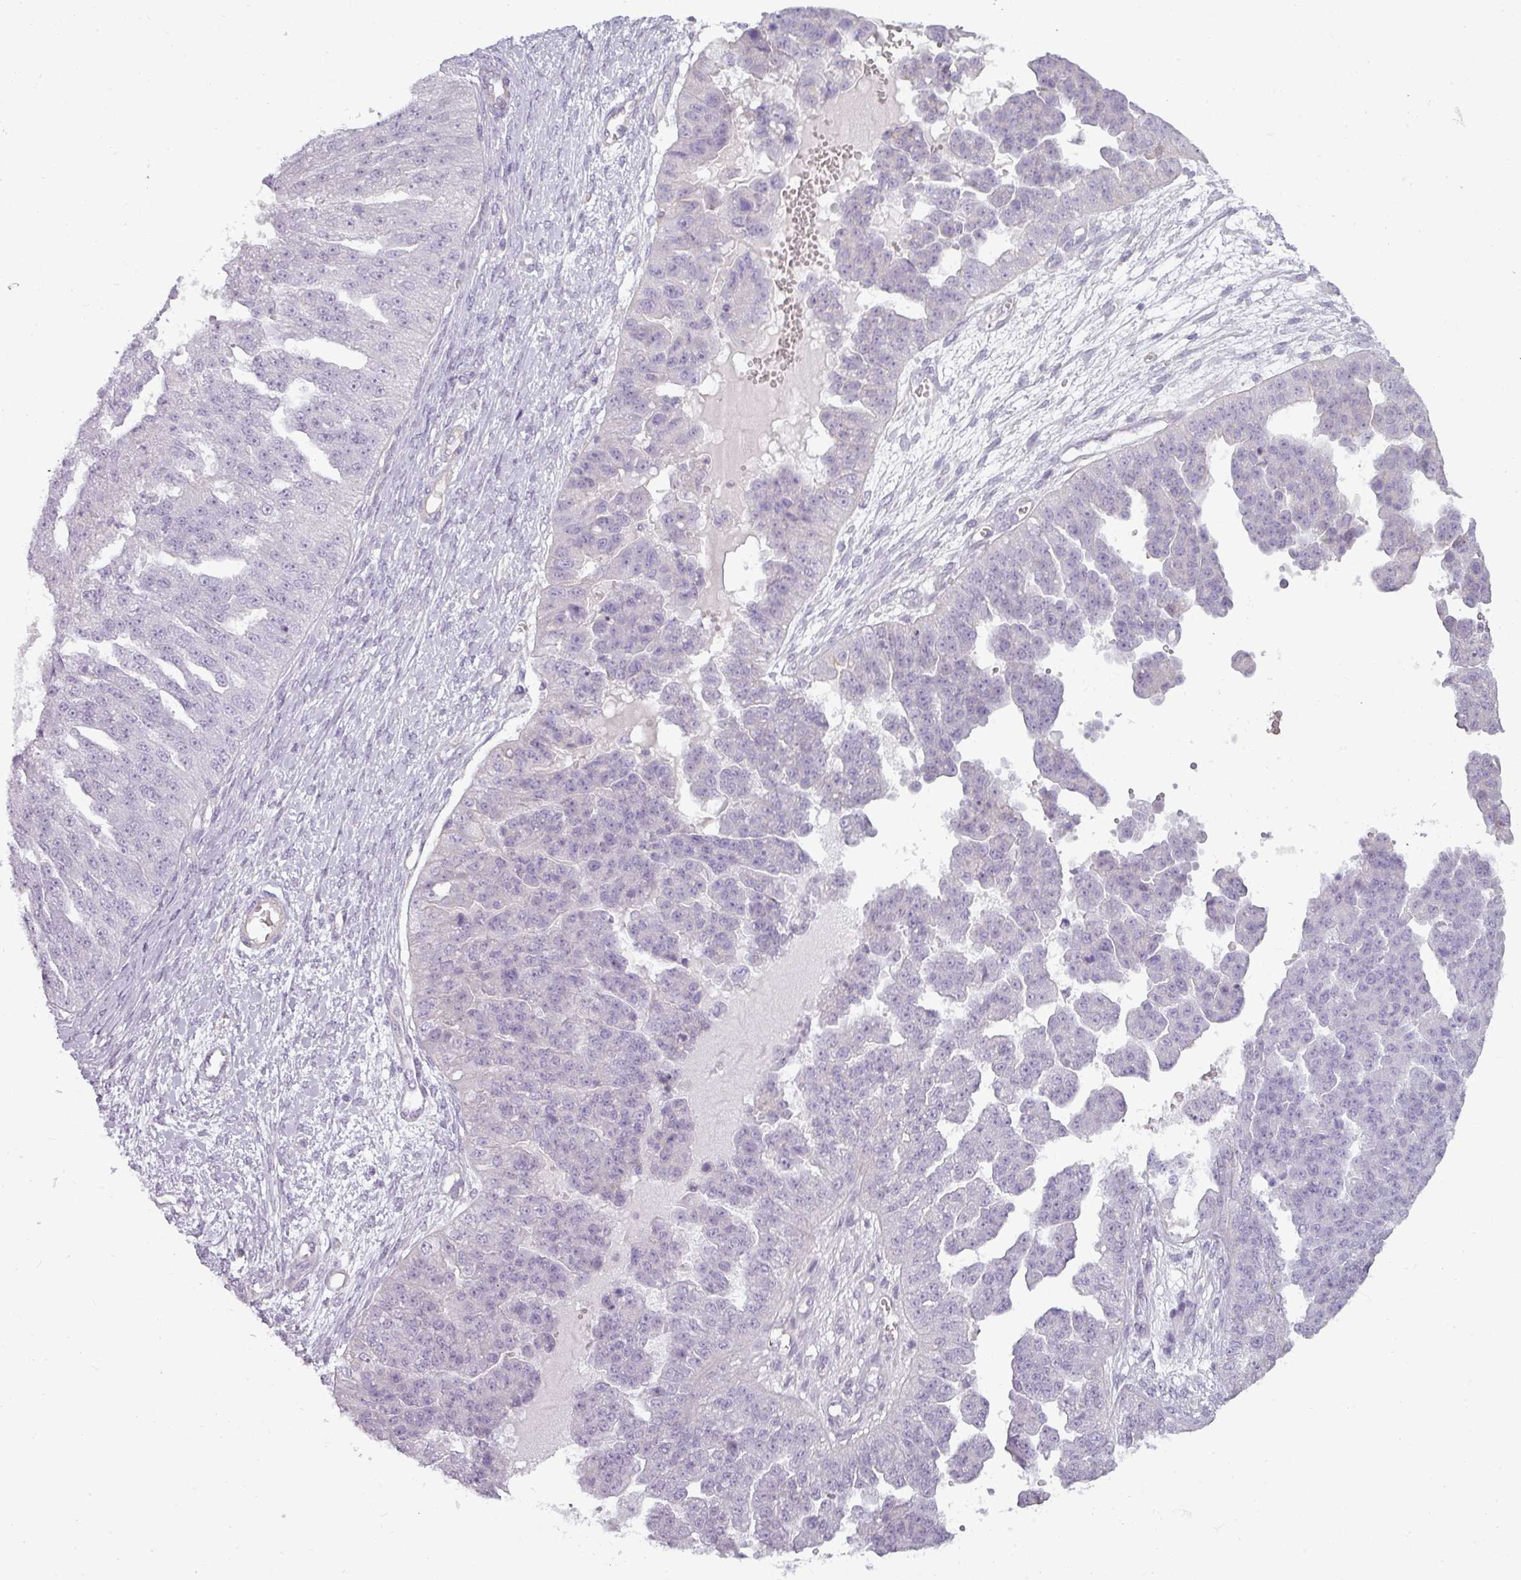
{"staining": {"intensity": "negative", "quantity": "none", "location": "none"}, "tissue": "ovarian cancer", "cell_type": "Tumor cells", "image_type": "cancer", "snomed": [{"axis": "morphology", "description": "Cystadenocarcinoma, serous, NOS"}, {"axis": "topography", "description": "Ovary"}], "caption": "Protein analysis of ovarian cancer (serous cystadenocarcinoma) reveals no significant expression in tumor cells.", "gene": "ASB1", "patient": {"sex": "female", "age": 58}}